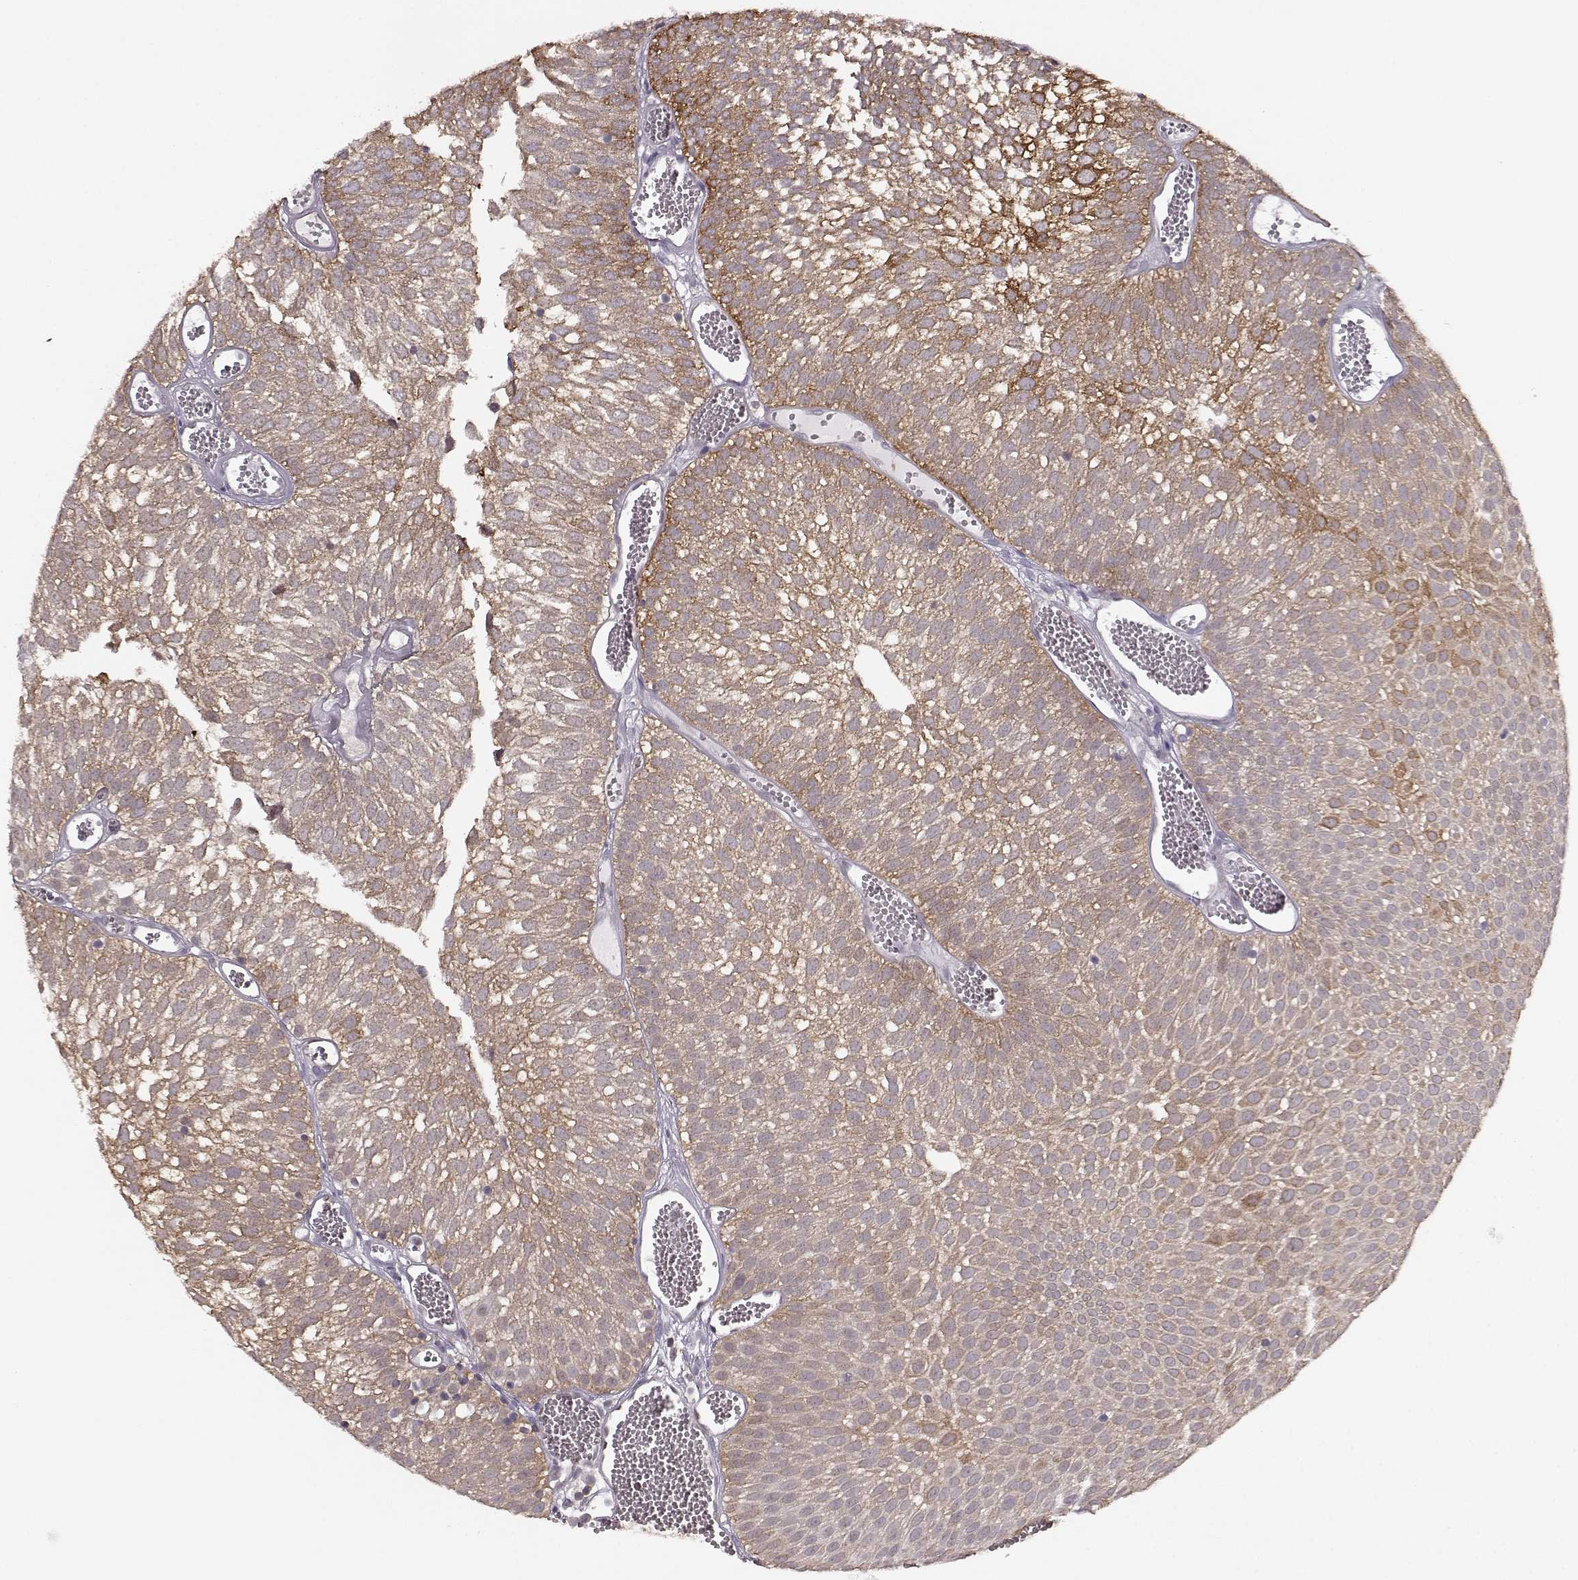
{"staining": {"intensity": "moderate", "quantity": "<25%", "location": "nuclear"}, "tissue": "urothelial cancer", "cell_type": "Tumor cells", "image_type": "cancer", "snomed": [{"axis": "morphology", "description": "Urothelial carcinoma, Low grade"}, {"axis": "topography", "description": "Urinary bladder"}], "caption": "A micrograph of human urothelial carcinoma (low-grade) stained for a protein reveals moderate nuclear brown staining in tumor cells. (brown staining indicates protein expression, while blue staining denotes nuclei).", "gene": "KLF6", "patient": {"sex": "male", "age": 52}}